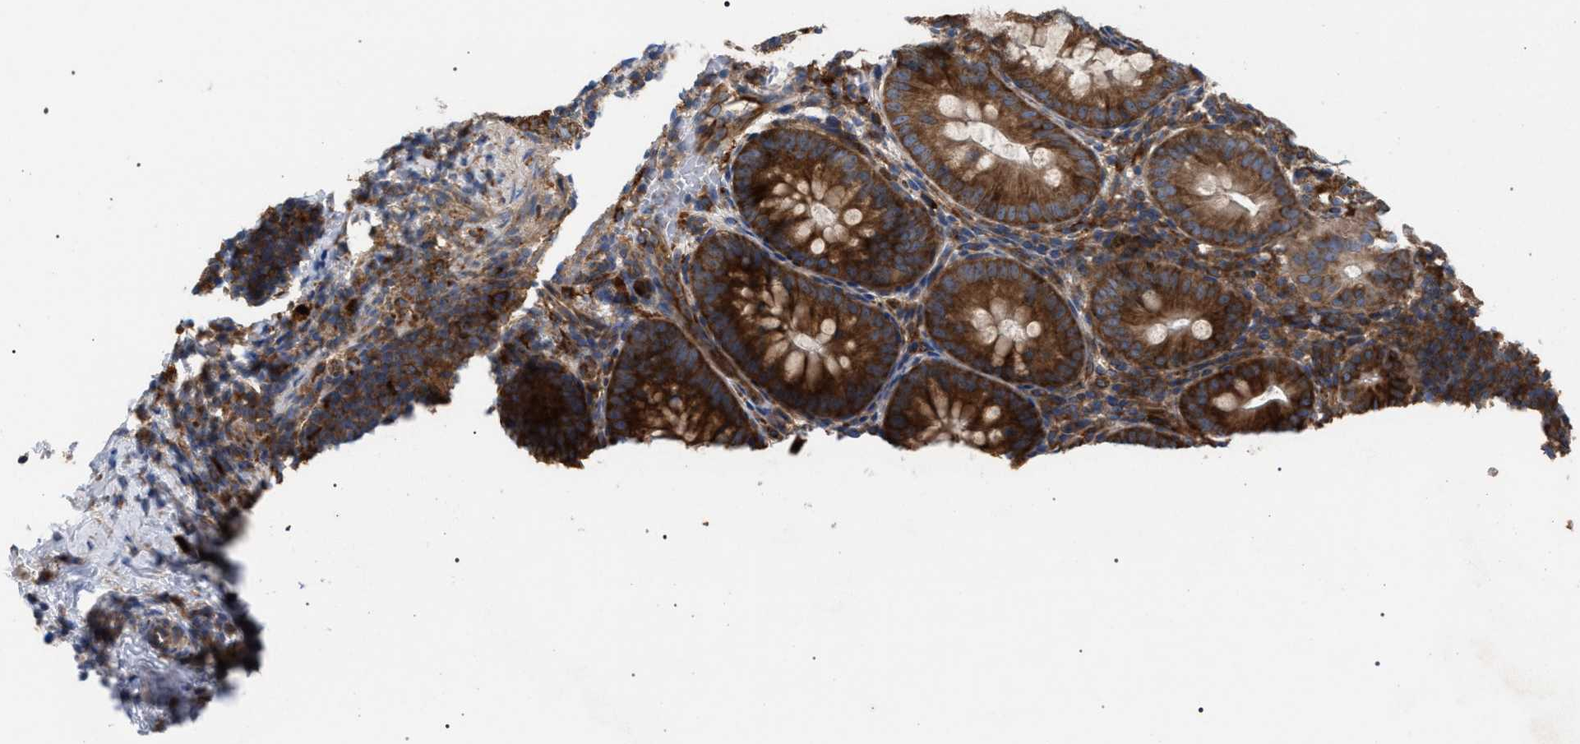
{"staining": {"intensity": "strong", "quantity": ">75%", "location": "cytoplasmic/membranous"}, "tissue": "appendix", "cell_type": "Glandular cells", "image_type": "normal", "snomed": [{"axis": "morphology", "description": "Normal tissue, NOS"}, {"axis": "topography", "description": "Appendix"}], "caption": "Immunohistochemistry (IHC) of unremarkable appendix displays high levels of strong cytoplasmic/membranous expression in about >75% of glandular cells.", "gene": "CDR2L", "patient": {"sex": "male", "age": 1}}